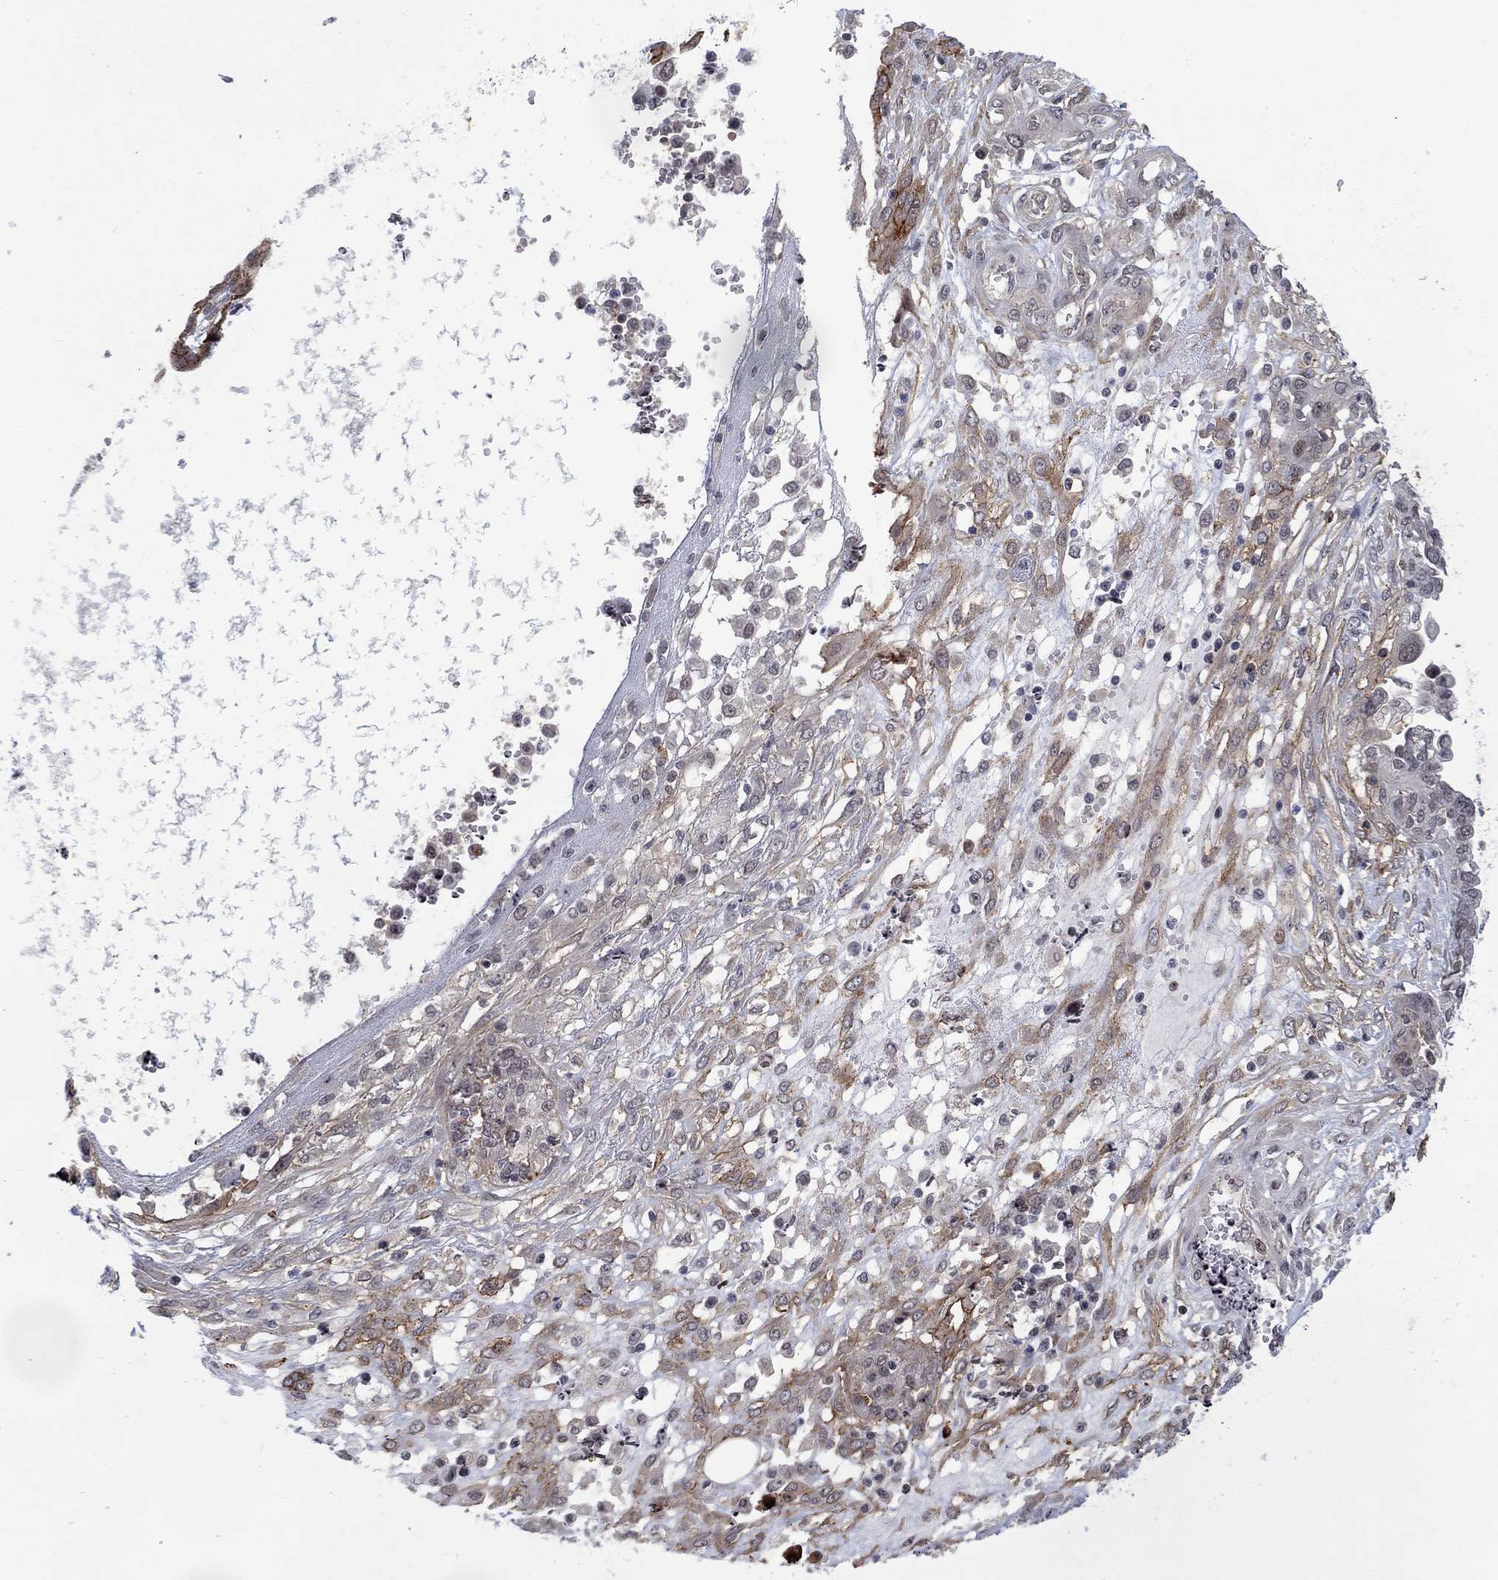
{"staining": {"intensity": "weak", "quantity": "<25%", "location": "cytoplasmic/membranous"}, "tissue": "ovarian cancer", "cell_type": "Tumor cells", "image_type": "cancer", "snomed": [{"axis": "morphology", "description": "Cystadenocarcinoma, serous, NOS"}, {"axis": "topography", "description": "Ovary"}], "caption": "Histopathology image shows no protein positivity in tumor cells of ovarian cancer tissue.", "gene": "DPP4", "patient": {"sex": "female", "age": 67}}